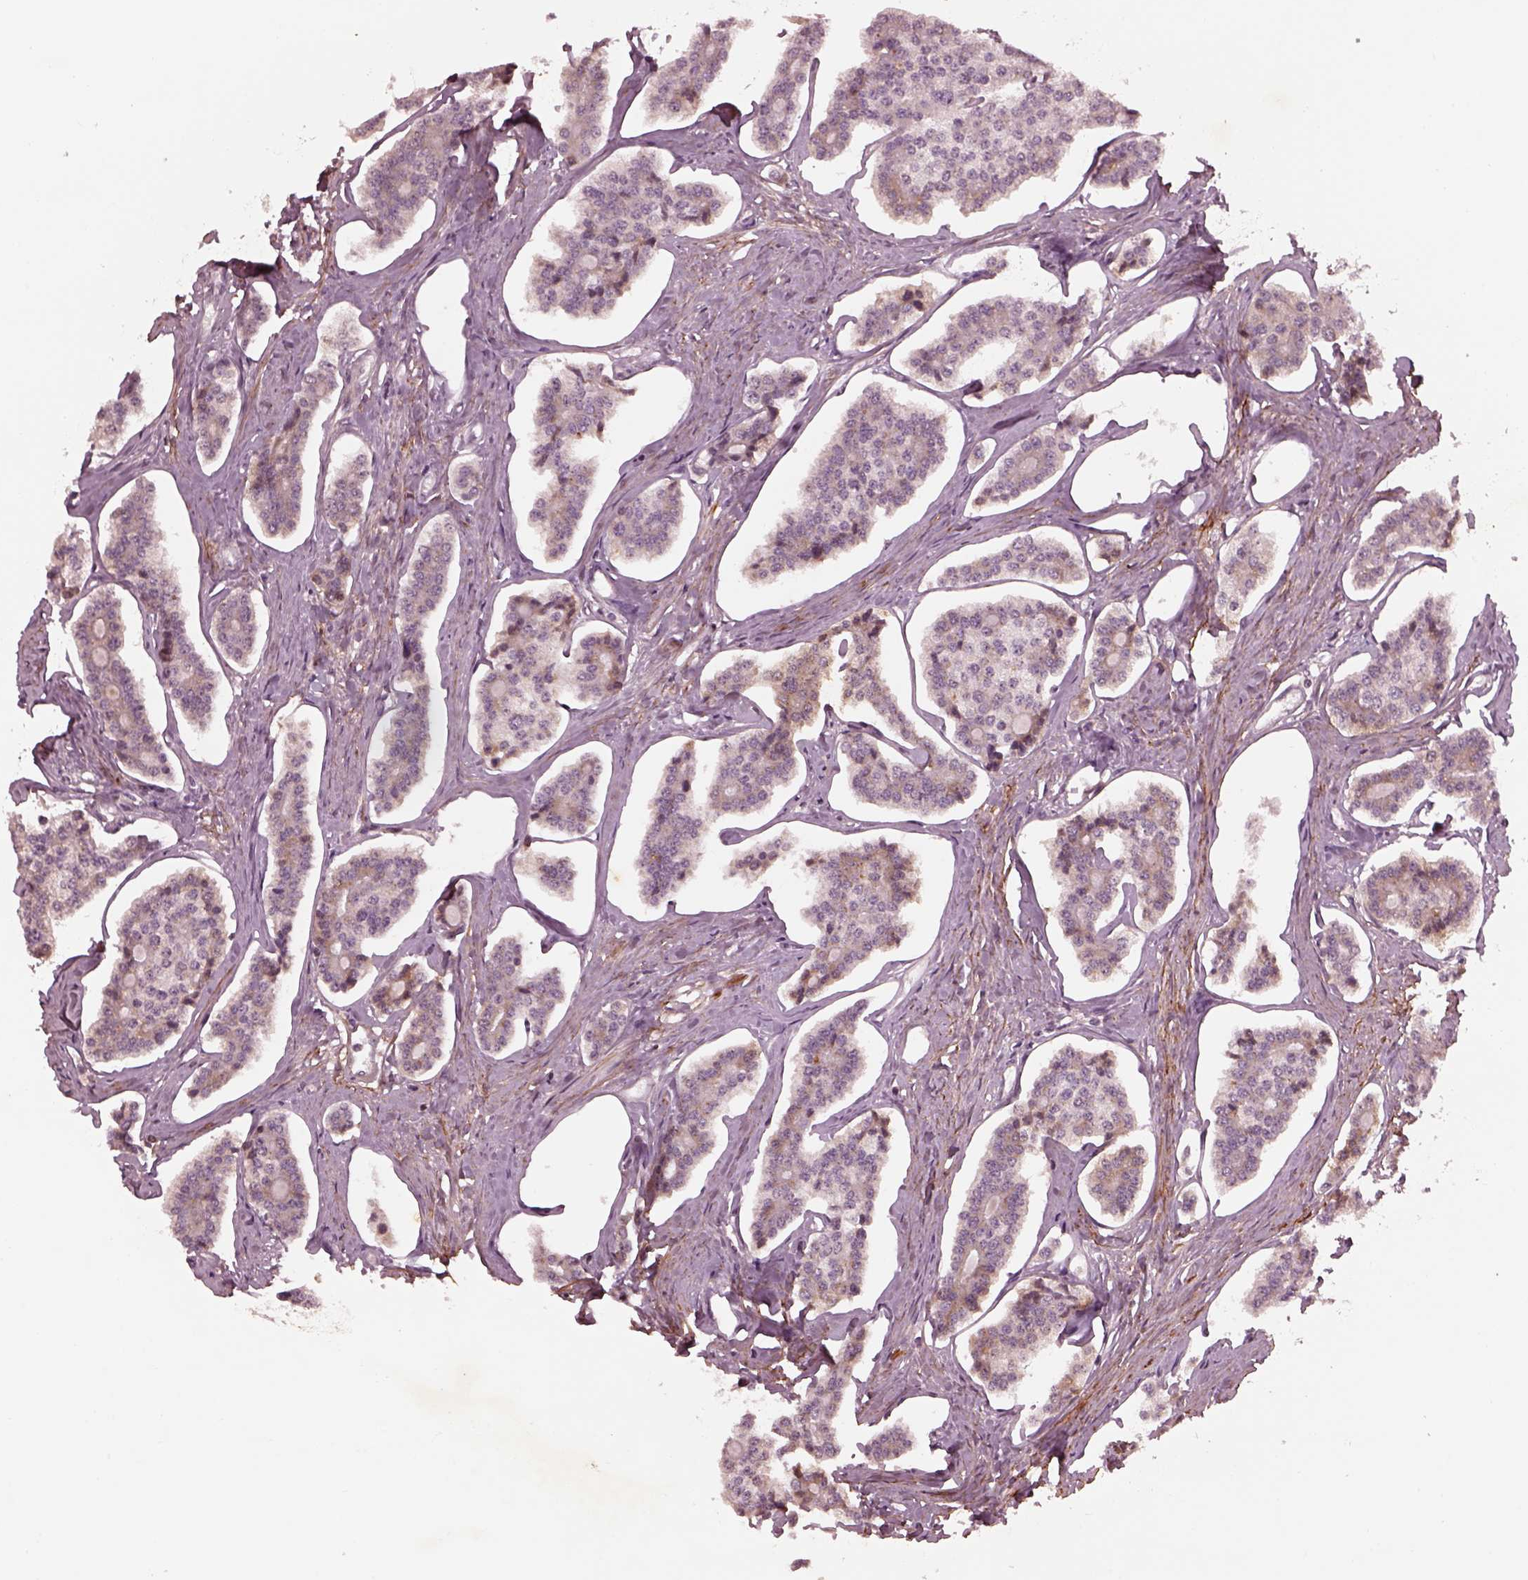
{"staining": {"intensity": "weak", "quantity": "<25%", "location": "cytoplasmic/membranous"}, "tissue": "carcinoid", "cell_type": "Tumor cells", "image_type": "cancer", "snomed": [{"axis": "morphology", "description": "Carcinoid, malignant, NOS"}, {"axis": "topography", "description": "Small intestine"}], "caption": "This is an IHC image of malignant carcinoid. There is no expression in tumor cells.", "gene": "EFEMP1", "patient": {"sex": "female", "age": 65}}